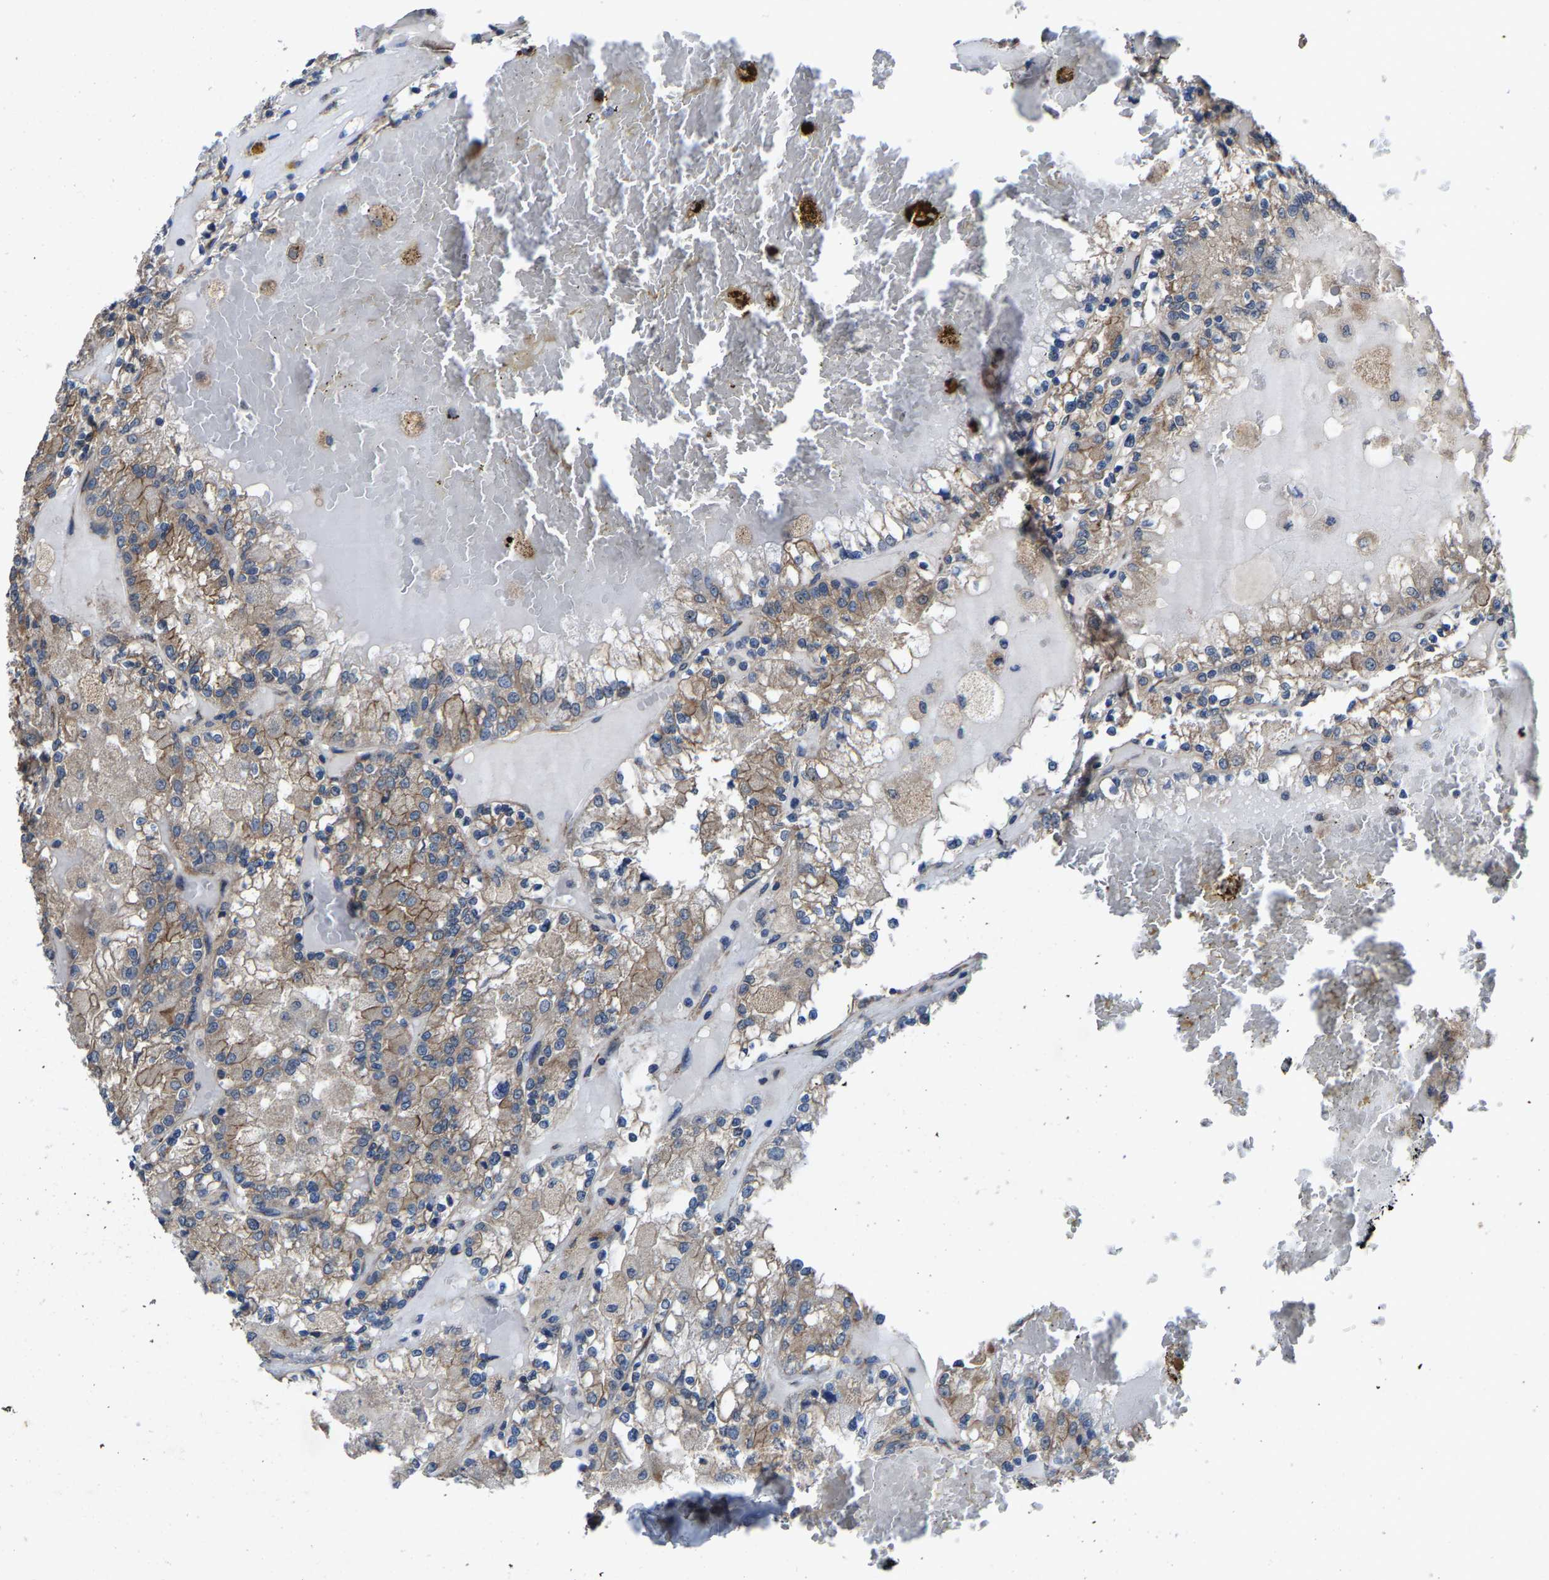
{"staining": {"intensity": "moderate", "quantity": ">75%", "location": "cytoplasmic/membranous"}, "tissue": "renal cancer", "cell_type": "Tumor cells", "image_type": "cancer", "snomed": [{"axis": "morphology", "description": "Adenocarcinoma, NOS"}, {"axis": "topography", "description": "Kidney"}], "caption": "Tumor cells demonstrate medium levels of moderate cytoplasmic/membranous positivity in approximately >75% of cells in renal adenocarcinoma.", "gene": "PDP1", "patient": {"sex": "female", "age": 56}}